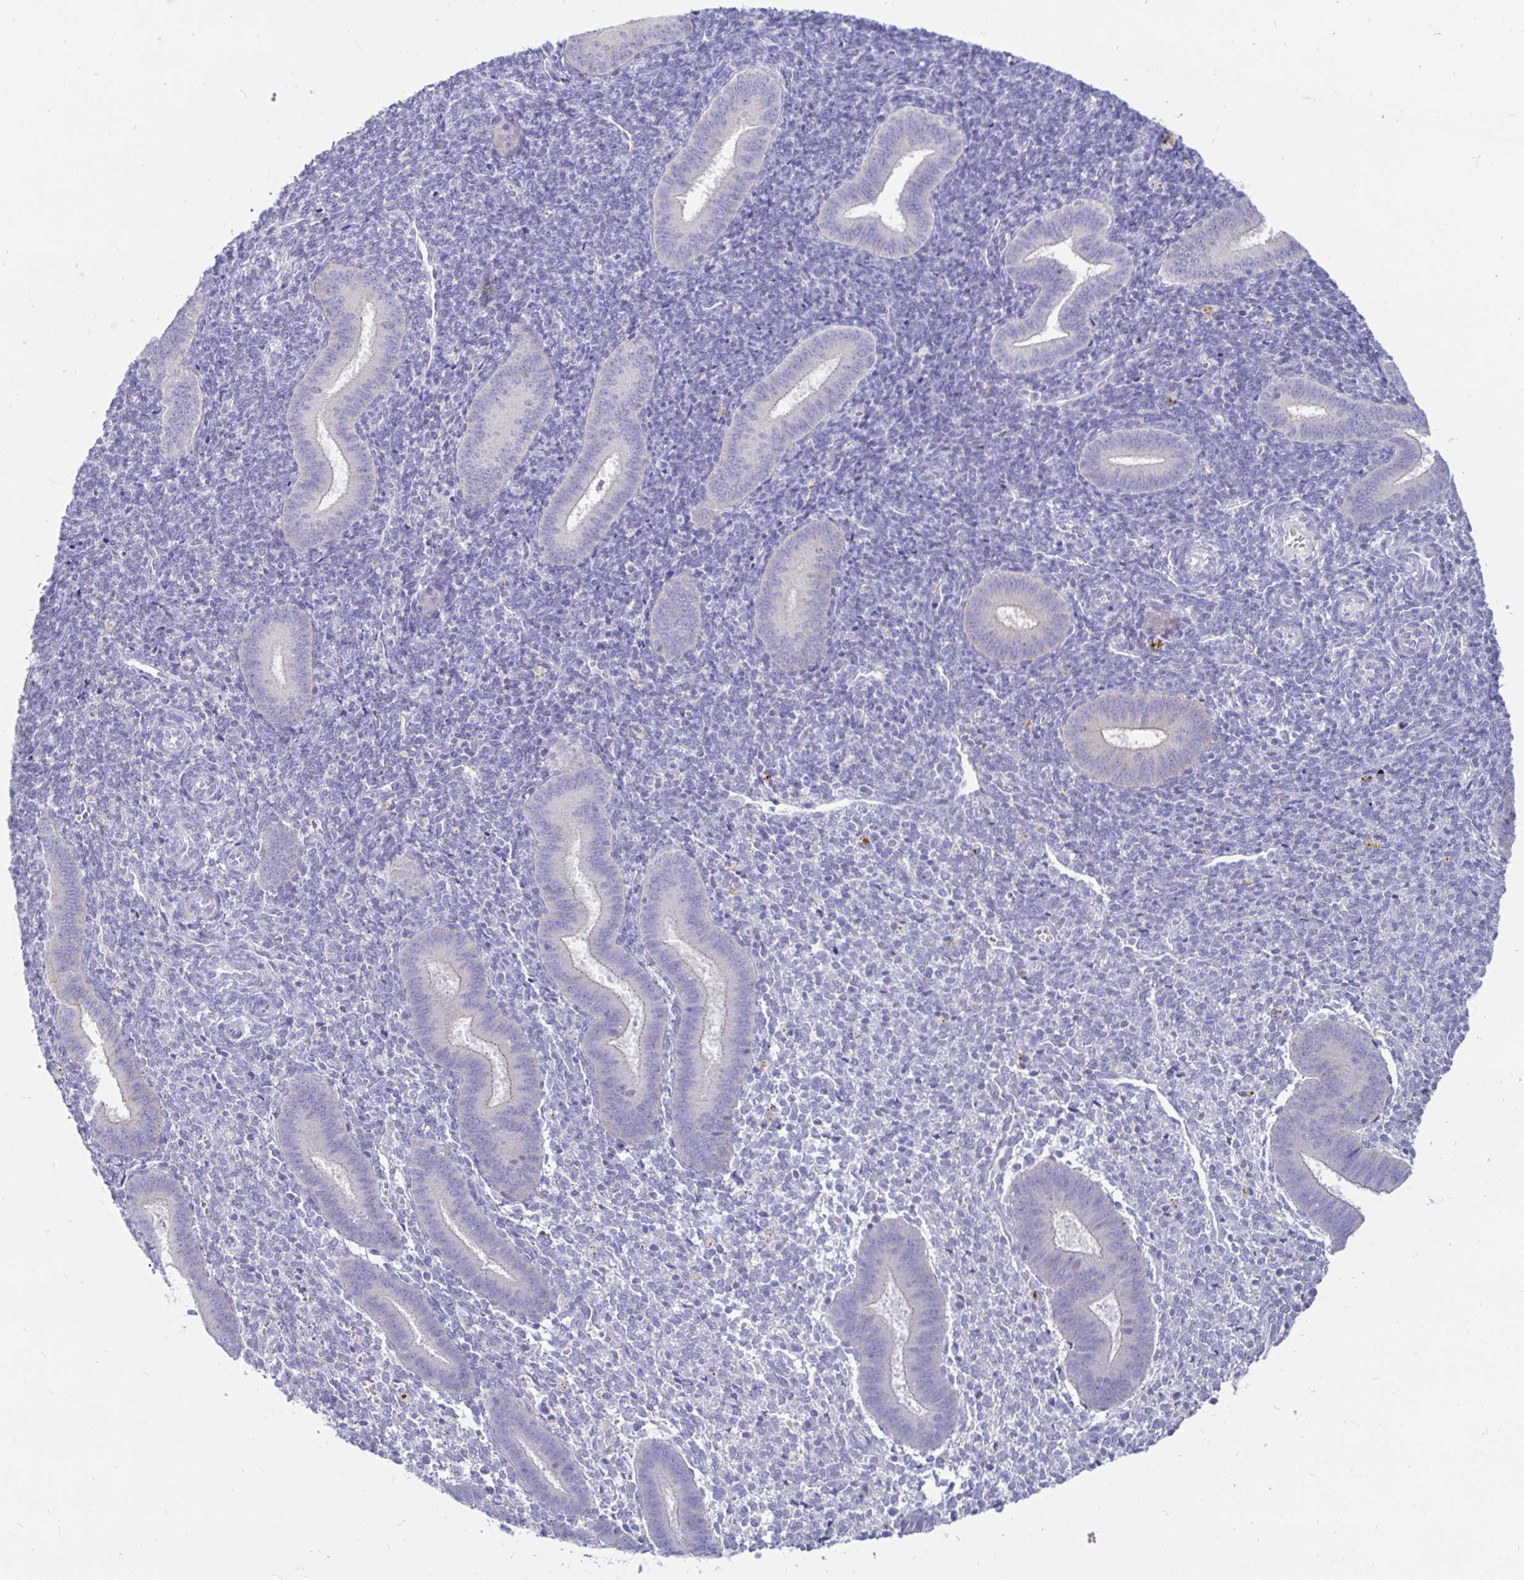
{"staining": {"intensity": "negative", "quantity": "none", "location": "none"}, "tissue": "endometrium", "cell_type": "Cells in endometrial stroma", "image_type": "normal", "snomed": [{"axis": "morphology", "description": "Normal tissue, NOS"}, {"axis": "topography", "description": "Endometrium"}], "caption": "Immunohistochemistry image of unremarkable endometrium stained for a protein (brown), which shows no expression in cells in endometrial stroma.", "gene": "PEG10", "patient": {"sex": "female", "age": 25}}